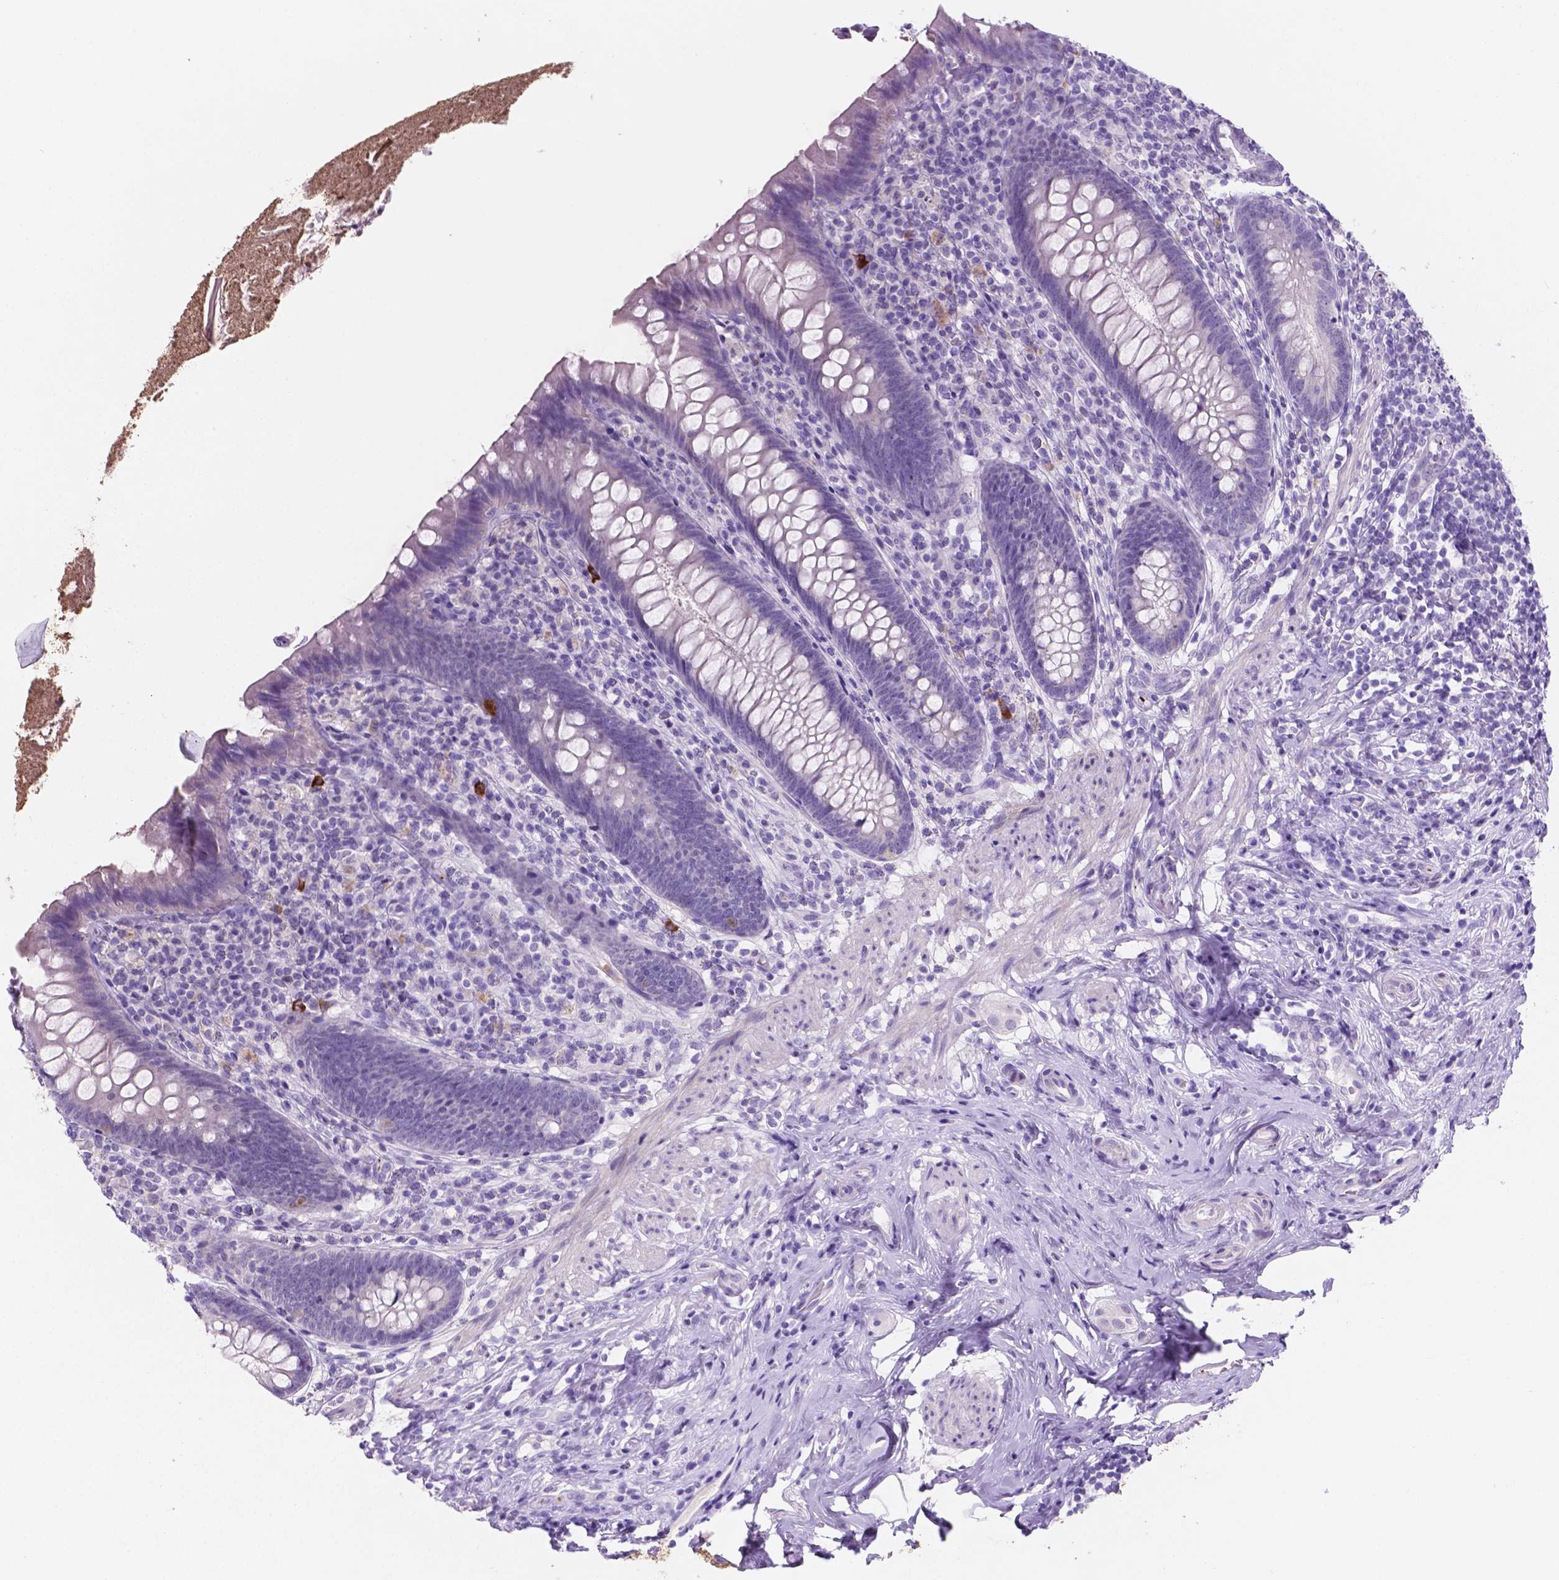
{"staining": {"intensity": "negative", "quantity": "none", "location": "none"}, "tissue": "appendix", "cell_type": "Glandular cells", "image_type": "normal", "snomed": [{"axis": "morphology", "description": "Normal tissue, NOS"}, {"axis": "topography", "description": "Appendix"}], "caption": "Appendix was stained to show a protein in brown. There is no significant staining in glandular cells. The staining was performed using DAB (3,3'-diaminobenzidine) to visualize the protein expression in brown, while the nuclei were stained in blue with hematoxylin (Magnification: 20x).", "gene": "EBLN2", "patient": {"sex": "male", "age": 47}}